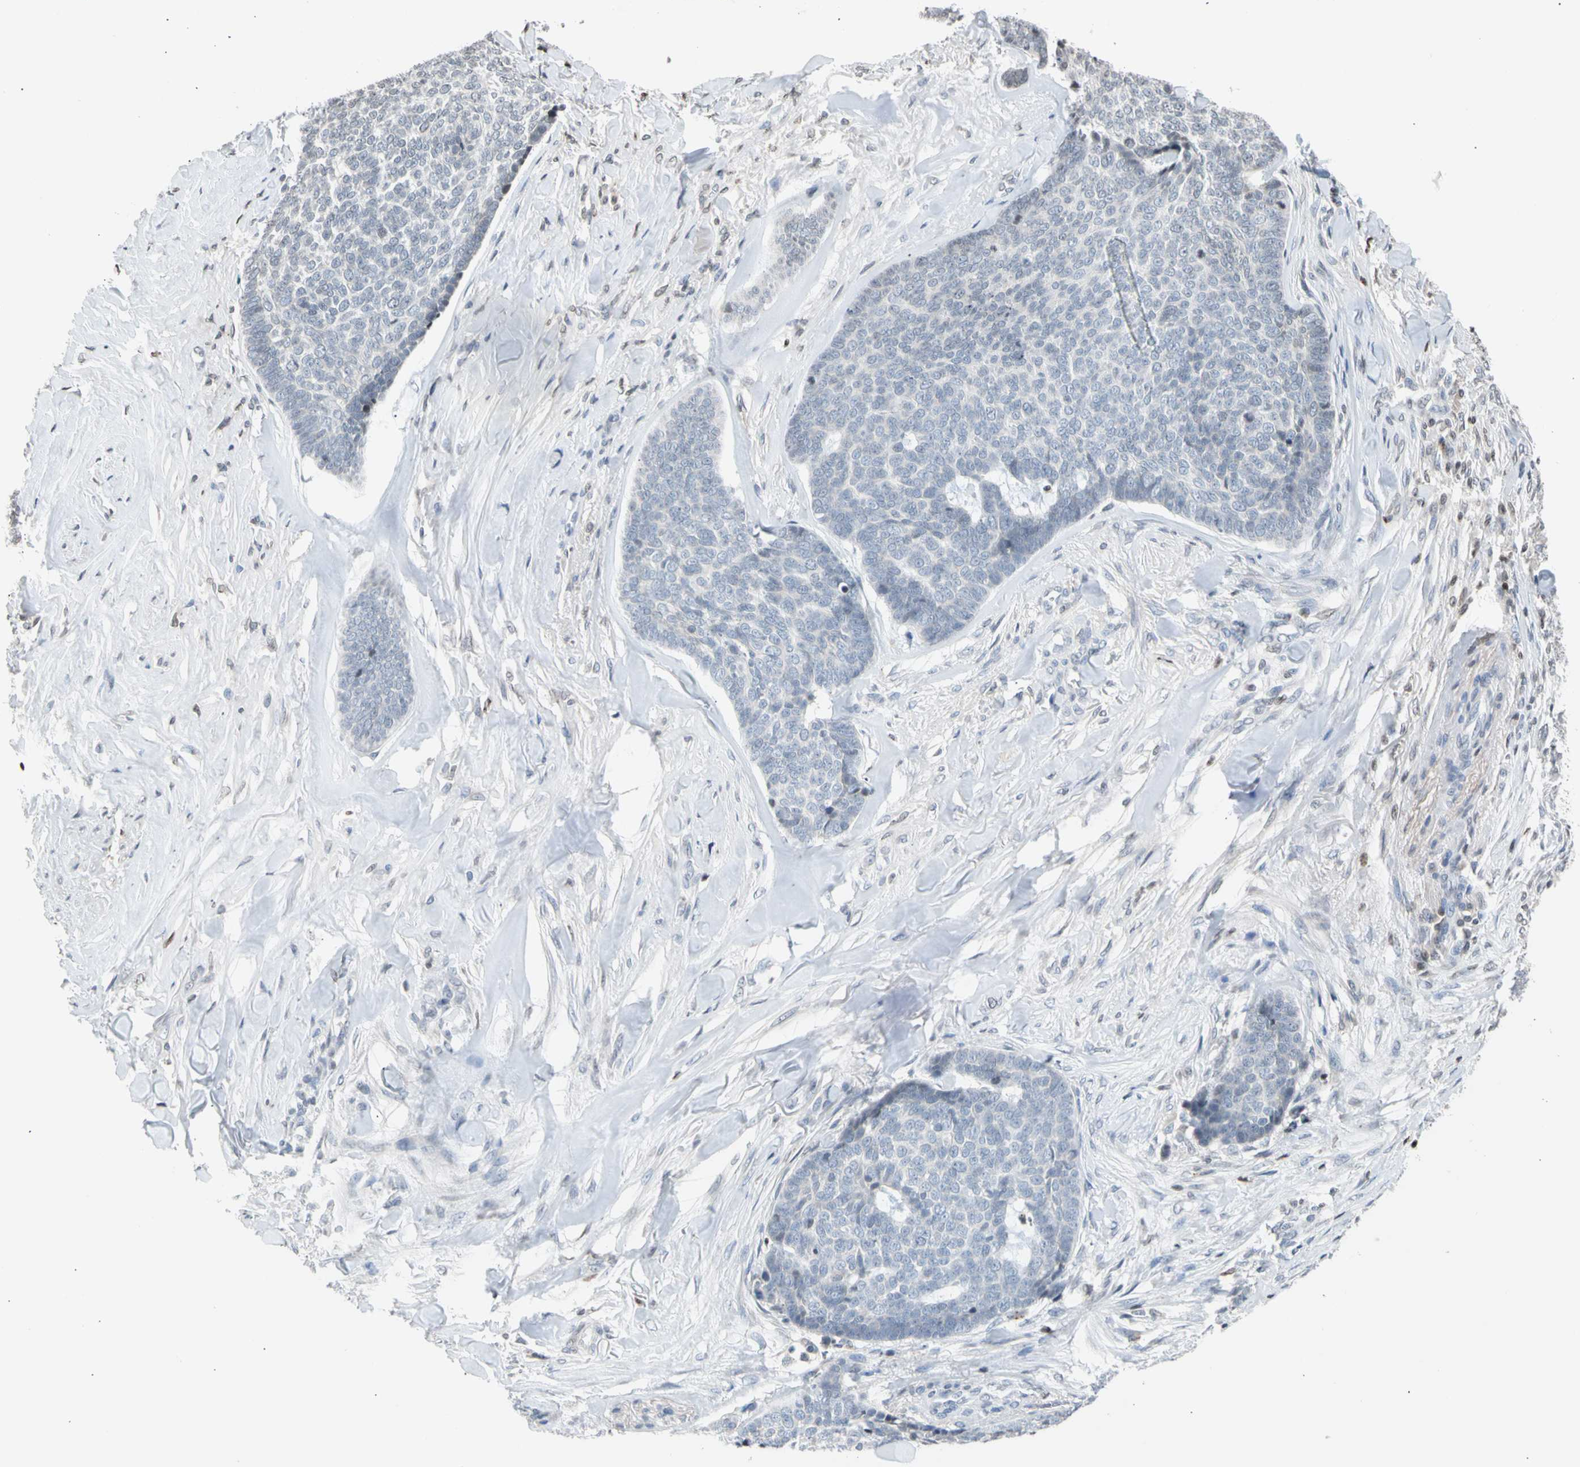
{"staining": {"intensity": "negative", "quantity": "none", "location": "none"}, "tissue": "skin cancer", "cell_type": "Tumor cells", "image_type": "cancer", "snomed": [{"axis": "morphology", "description": "Basal cell carcinoma"}, {"axis": "topography", "description": "Skin"}], "caption": "High magnification brightfield microscopy of skin basal cell carcinoma stained with DAB (3,3'-diaminobenzidine) (brown) and counterstained with hematoxylin (blue): tumor cells show no significant staining. (DAB immunohistochemistry (IHC), high magnification).", "gene": "GPX4", "patient": {"sex": "male", "age": 84}}